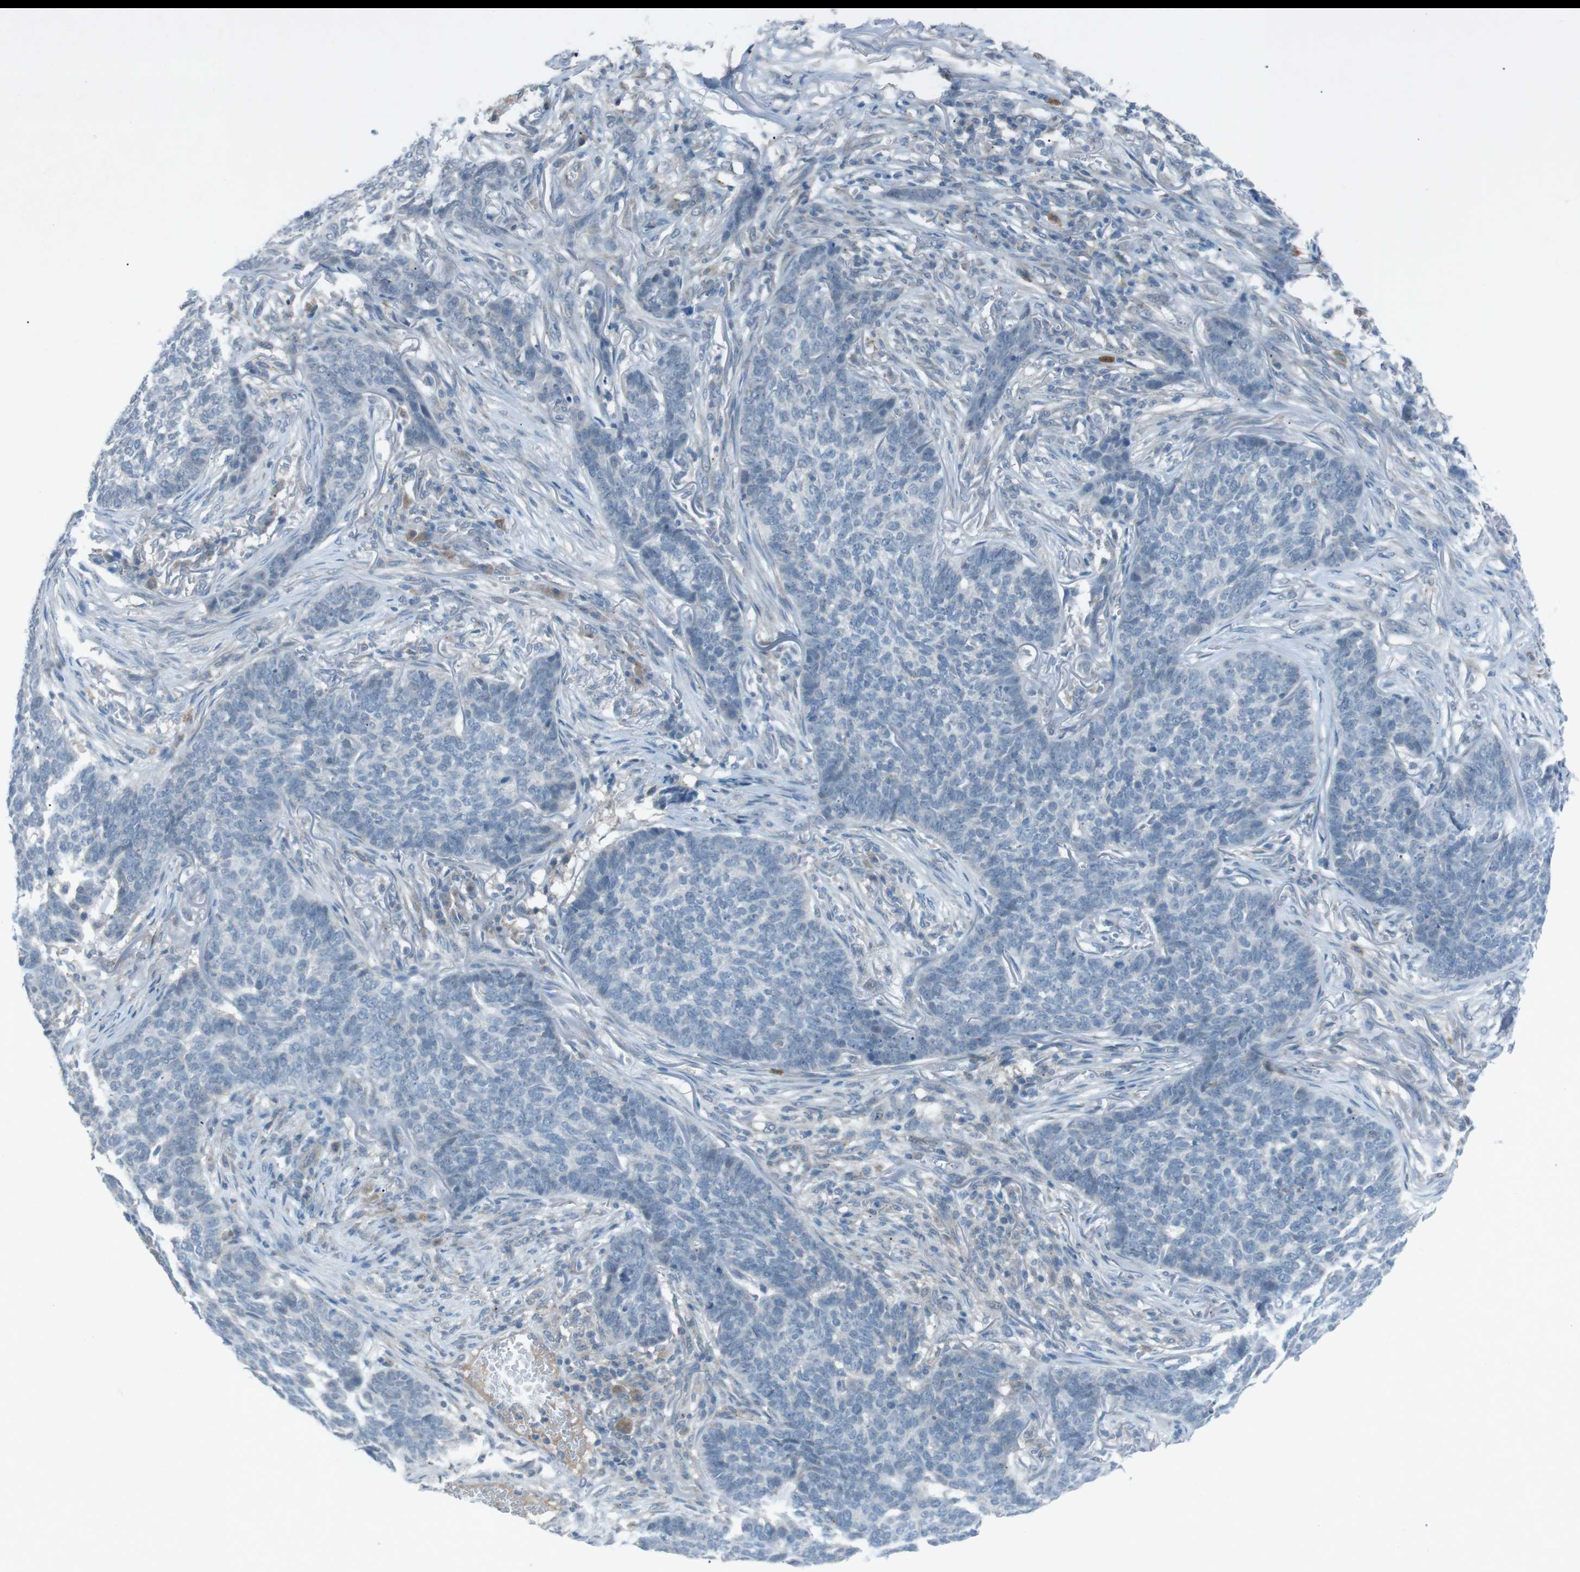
{"staining": {"intensity": "negative", "quantity": "none", "location": "none"}, "tissue": "skin cancer", "cell_type": "Tumor cells", "image_type": "cancer", "snomed": [{"axis": "morphology", "description": "Basal cell carcinoma"}, {"axis": "topography", "description": "Skin"}], "caption": "Basal cell carcinoma (skin) was stained to show a protein in brown. There is no significant expression in tumor cells. (DAB (3,3'-diaminobenzidine) immunohistochemistry (IHC), high magnification).", "gene": "FCRLA", "patient": {"sex": "male", "age": 85}}